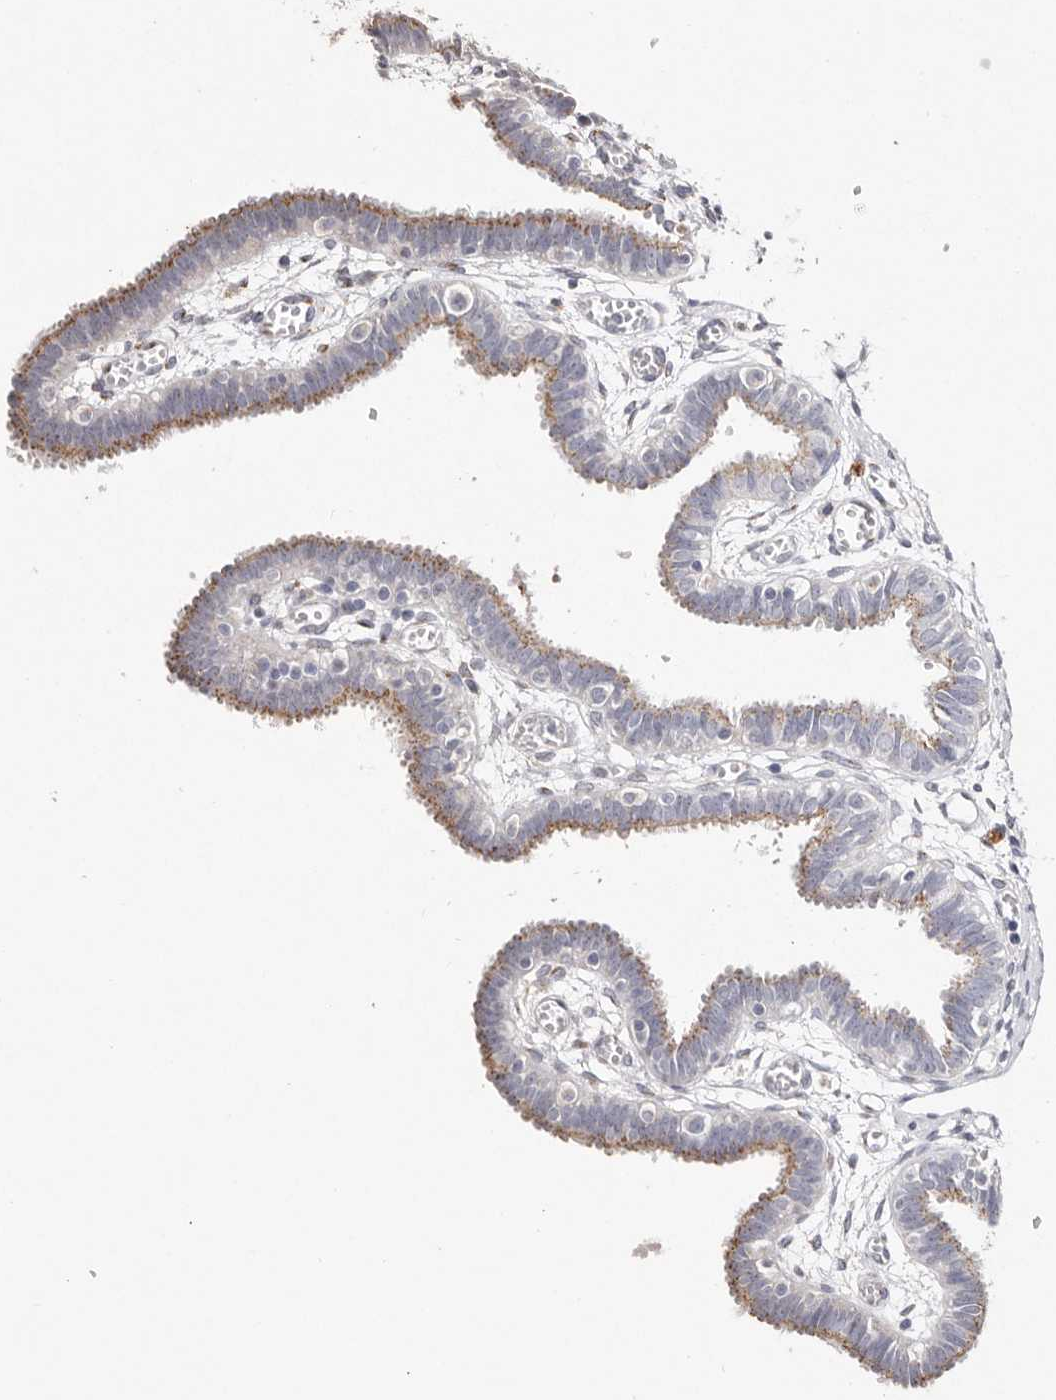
{"staining": {"intensity": "moderate", "quantity": "<25%", "location": "cytoplasmic/membranous"}, "tissue": "fallopian tube", "cell_type": "Glandular cells", "image_type": "normal", "snomed": [{"axis": "morphology", "description": "Normal tissue, NOS"}, {"axis": "topography", "description": "Fallopian tube"}, {"axis": "topography", "description": "Placenta"}], "caption": "A high-resolution photomicrograph shows immunohistochemistry staining of benign fallopian tube, which exhibits moderate cytoplasmic/membranous staining in about <25% of glandular cells.", "gene": "LGALS7B", "patient": {"sex": "female", "age": 32}}